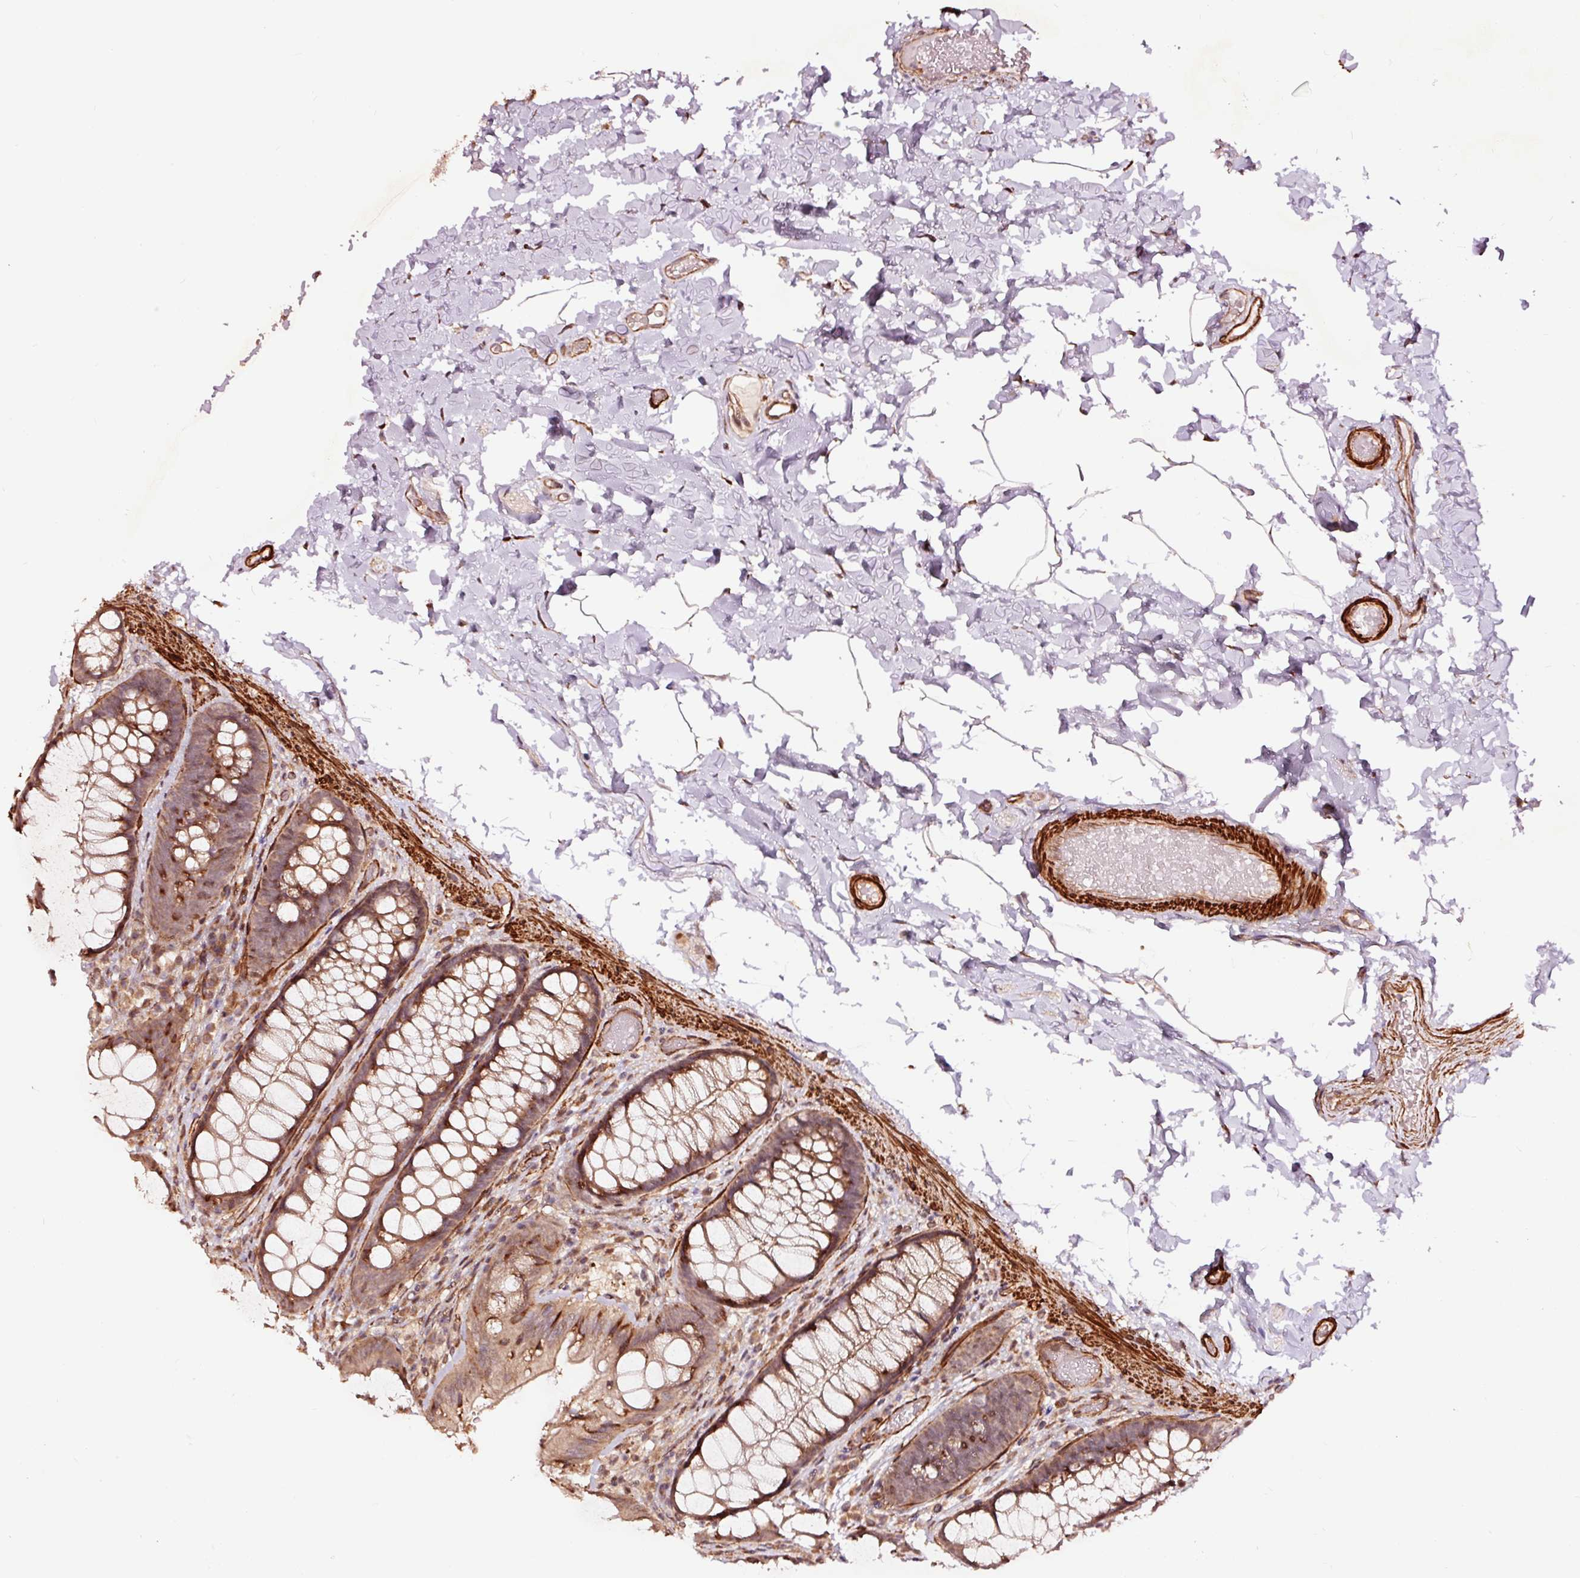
{"staining": {"intensity": "strong", "quantity": ">75%", "location": "cytoplasmic/membranous"}, "tissue": "colon", "cell_type": "Endothelial cells", "image_type": "normal", "snomed": [{"axis": "morphology", "description": "Normal tissue, NOS"}, {"axis": "topography", "description": "Colon"}], "caption": "Immunohistochemistry (IHC) photomicrograph of unremarkable colon: human colon stained using IHC demonstrates high levels of strong protein expression localized specifically in the cytoplasmic/membranous of endothelial cells, appearing as a cytoplasmic/membranous brown color.", "gene": "TPM1", "patient": {"sex": "male", "age": 46}}